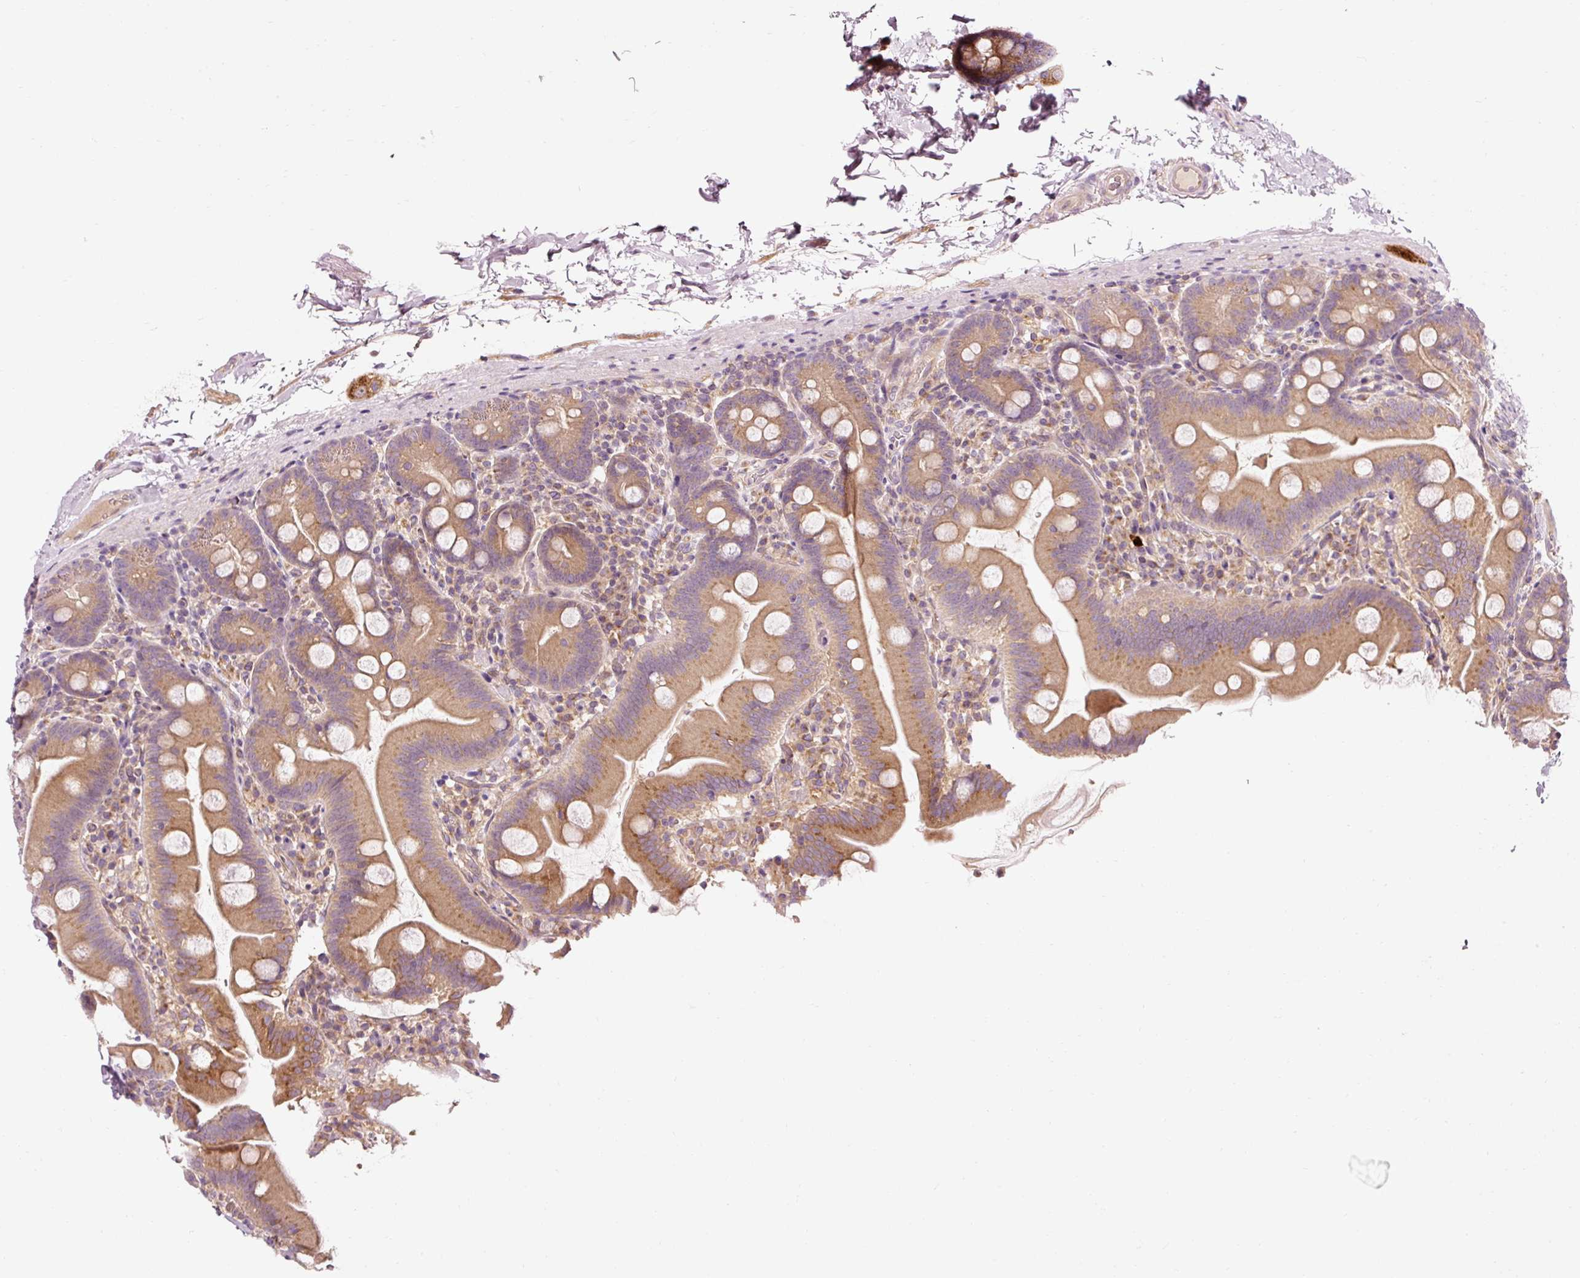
{"staining": {"intensity": "moderate", "quantity": ">75%", "location": "cytoplasmic/membranous"}, "tissue": "small intestine", "cell_type": "Glandular cells", "image_type": "normal", "snomed": [{"axis": "morphology", "description": "Normal tissue, NOS"}, {"axis": "topography", "description": "Small intestine"}], "caption": "Immunohistochemistry of unremarkable human small intestine reveals medium levels of moderate cytoplasmic/membranous positivity in approximately >75% of glandular cells.", "gene": "NAPA", "patient": {"sex": "female", "age": 68}}